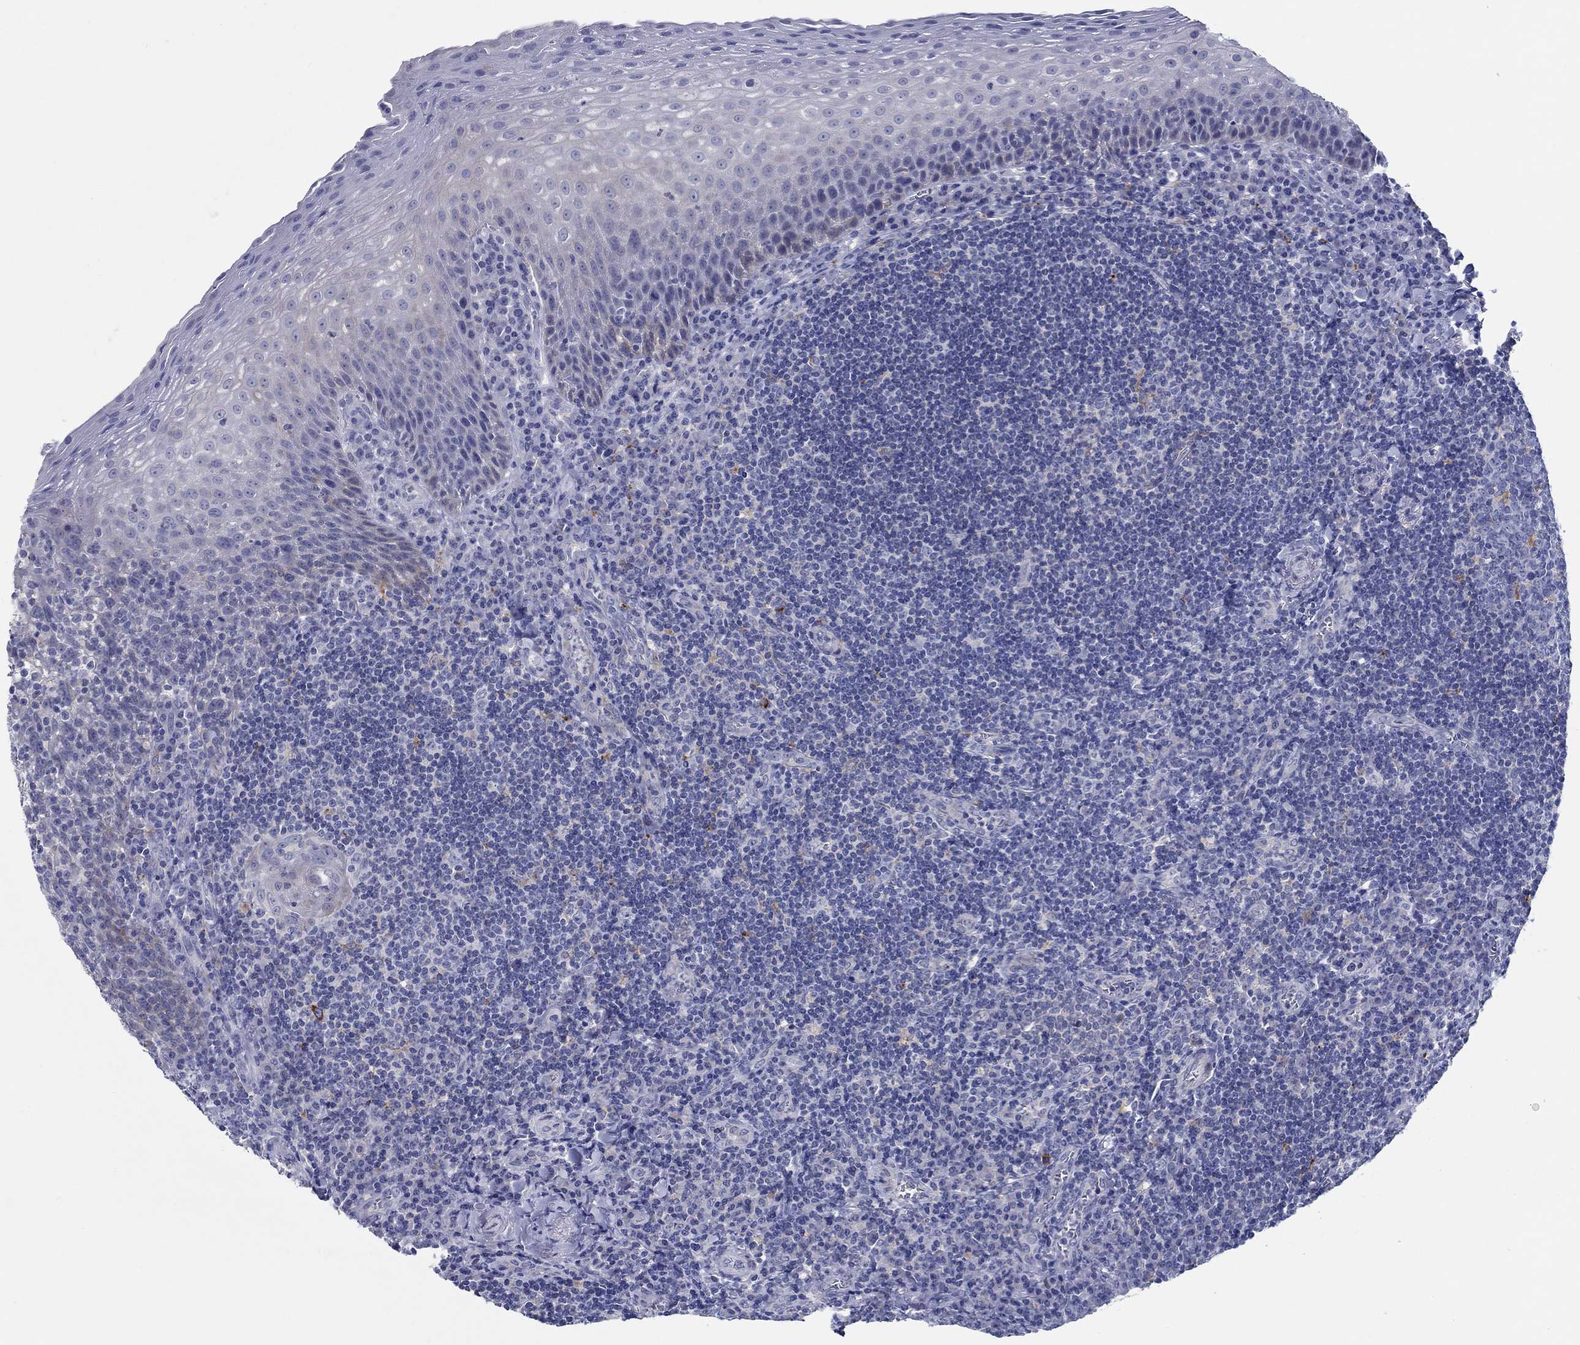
{"staining": {"intensity": "weak", "quantity": "<25%", "location": "cytoplasmic/membranous"}, "tissue": "tonsil", "cell_type": "Germinal center cells", "image_type": "normal", "snomed": [{"axis": "morphology", "description": "Normal tissue, NOS"}, {"axis": "morphology", "description": "Inflammation, NOS"}, {"axis": "topography", "description": "Tonsil"}], "caption": "High power microscopy histopathology image of an IHC micrograph of normal tonsil, revealing no significant expression in germinal center cells.", "gene": "RAP1GAP", "patient": {"sex": "female", "age": 31}}